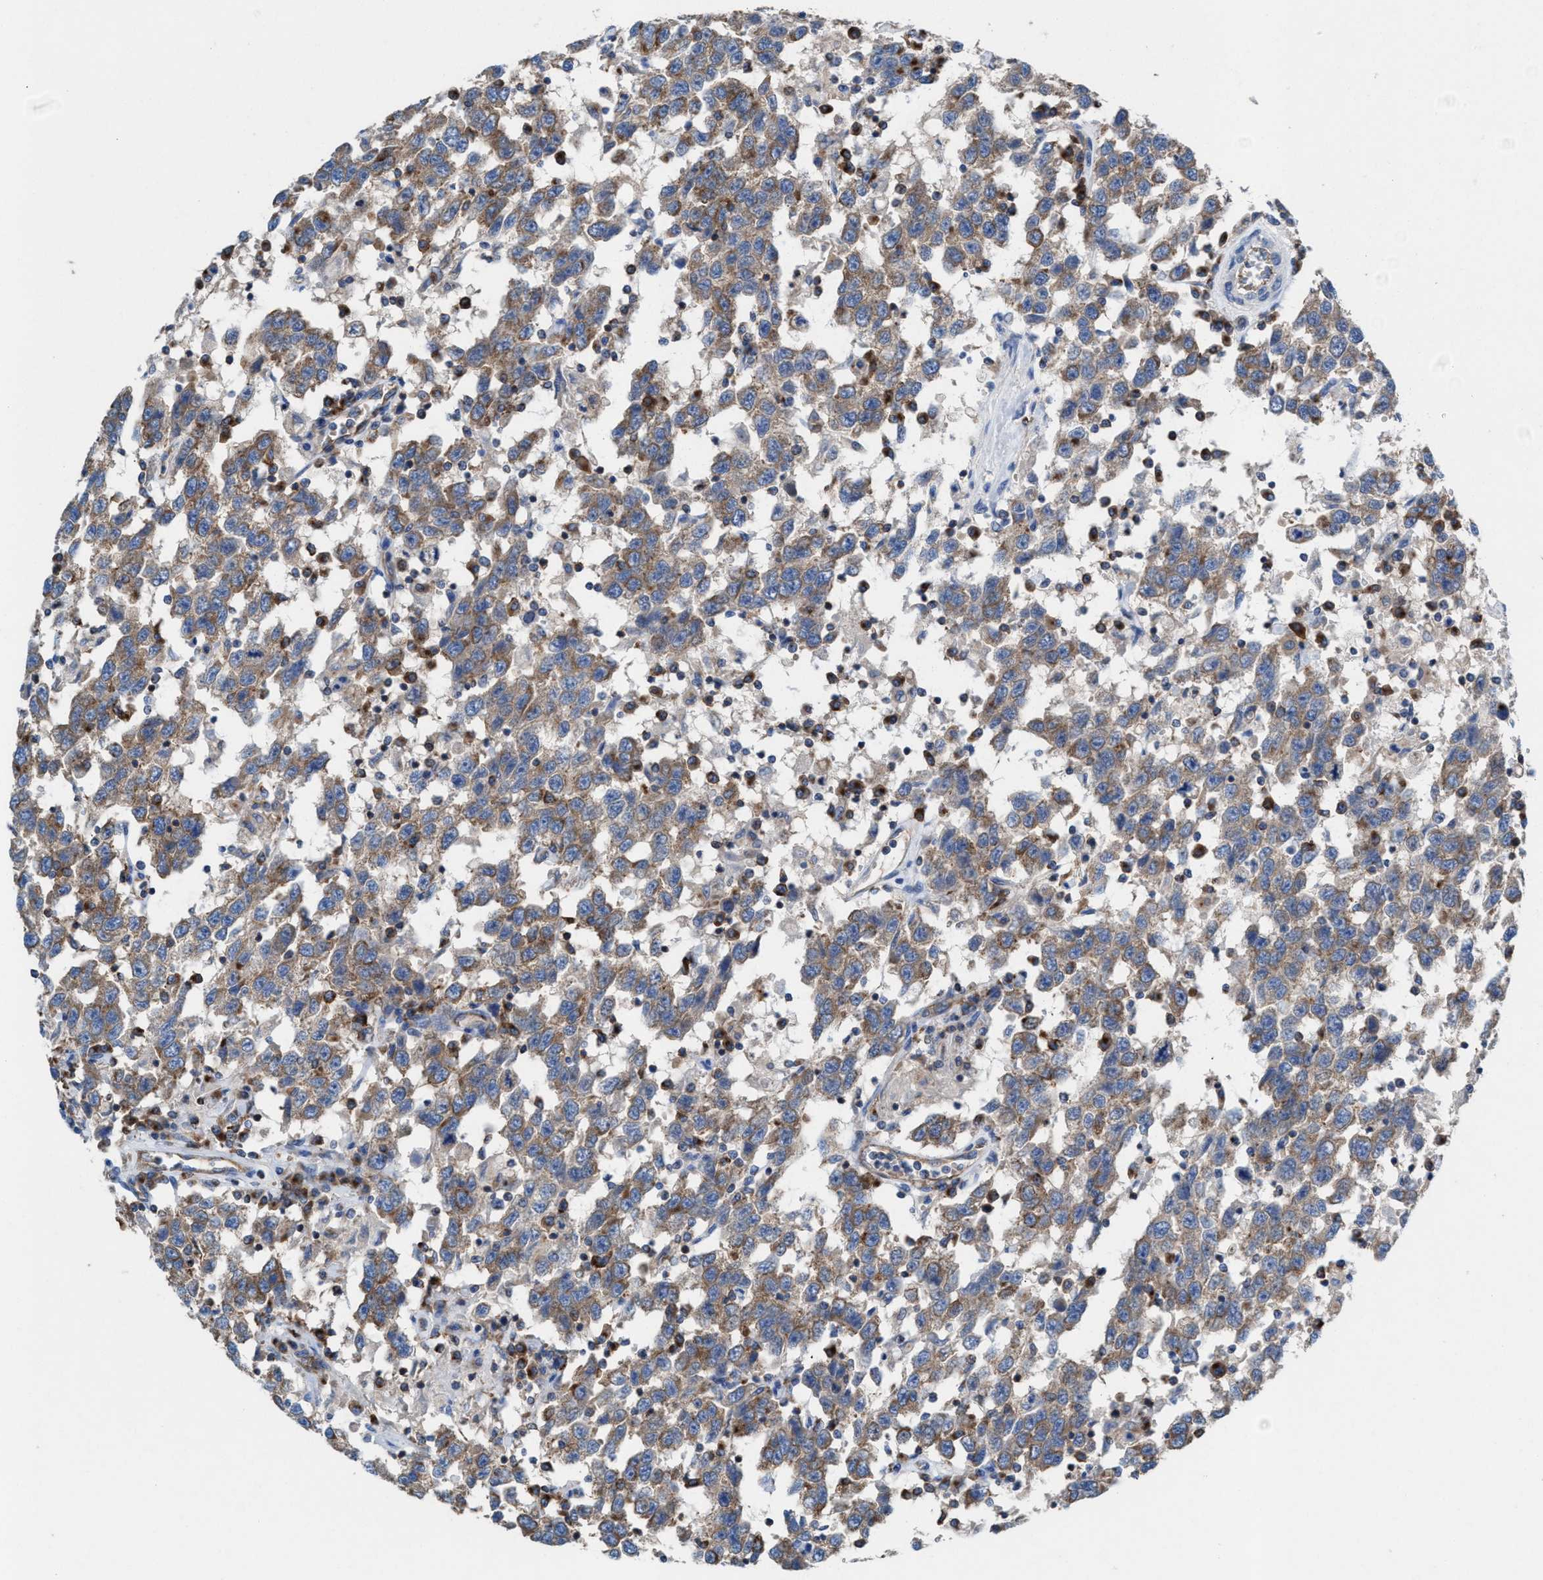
{"staining": {"intensity": "weak", "quantity": ">75%", "location": "cytoplasmic/membranous"}, "tissue": "testis cancer", "cell_type": "Tumor cells", "image_type": "cancer", "snomed": [{"axis": "morphology", "description": "Seminoma, NOS"}, {"axis": "topography", "description": "Testis"}], "caption": "Protein staining by immunohistochemistry exhibits weak cytoplasmic/membranous positivity in about >75% of tumor cells in testis cancer (seminoma).", "gene": "NYAP1", "patient": {"sex": "male", "age": 41}}